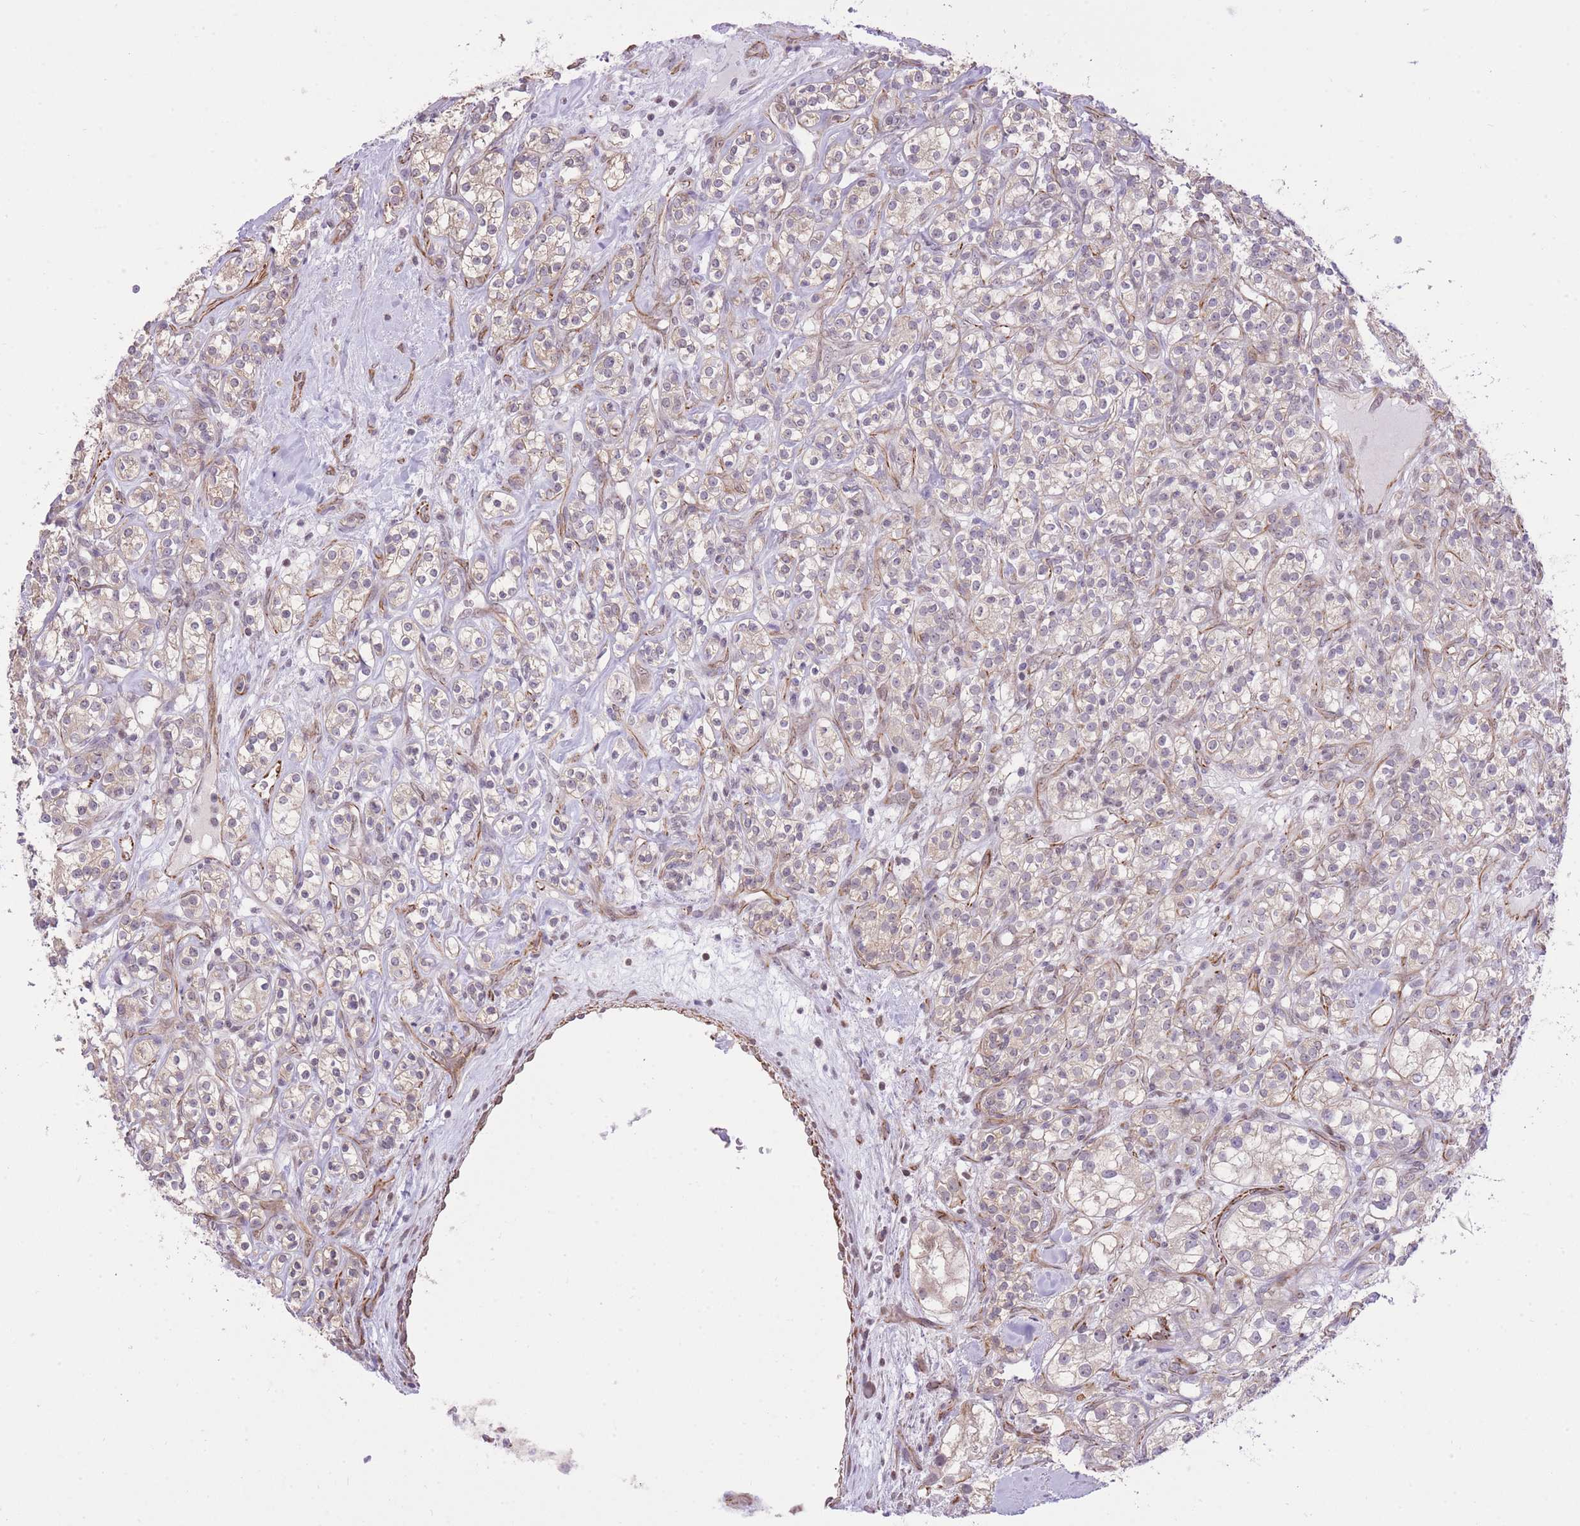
{"staining": {"intensity": "weak", "quantity": "<25%", "location": "cytoplasmic/membranous"}, "tissue": "renal cancer", "cell_type": "Tumor cells", "image_type": "cancer", "snomed": [{"axis": "morphology", "description": "Adenocarcinoma, NOS"}, {"axis": "topography", "description": "Kidney"}], "caption": "An image of human renal cancer is negative for staining in tumor cells.", "gene": "ELL", "patient": {"sex": "male", "age": 77}}